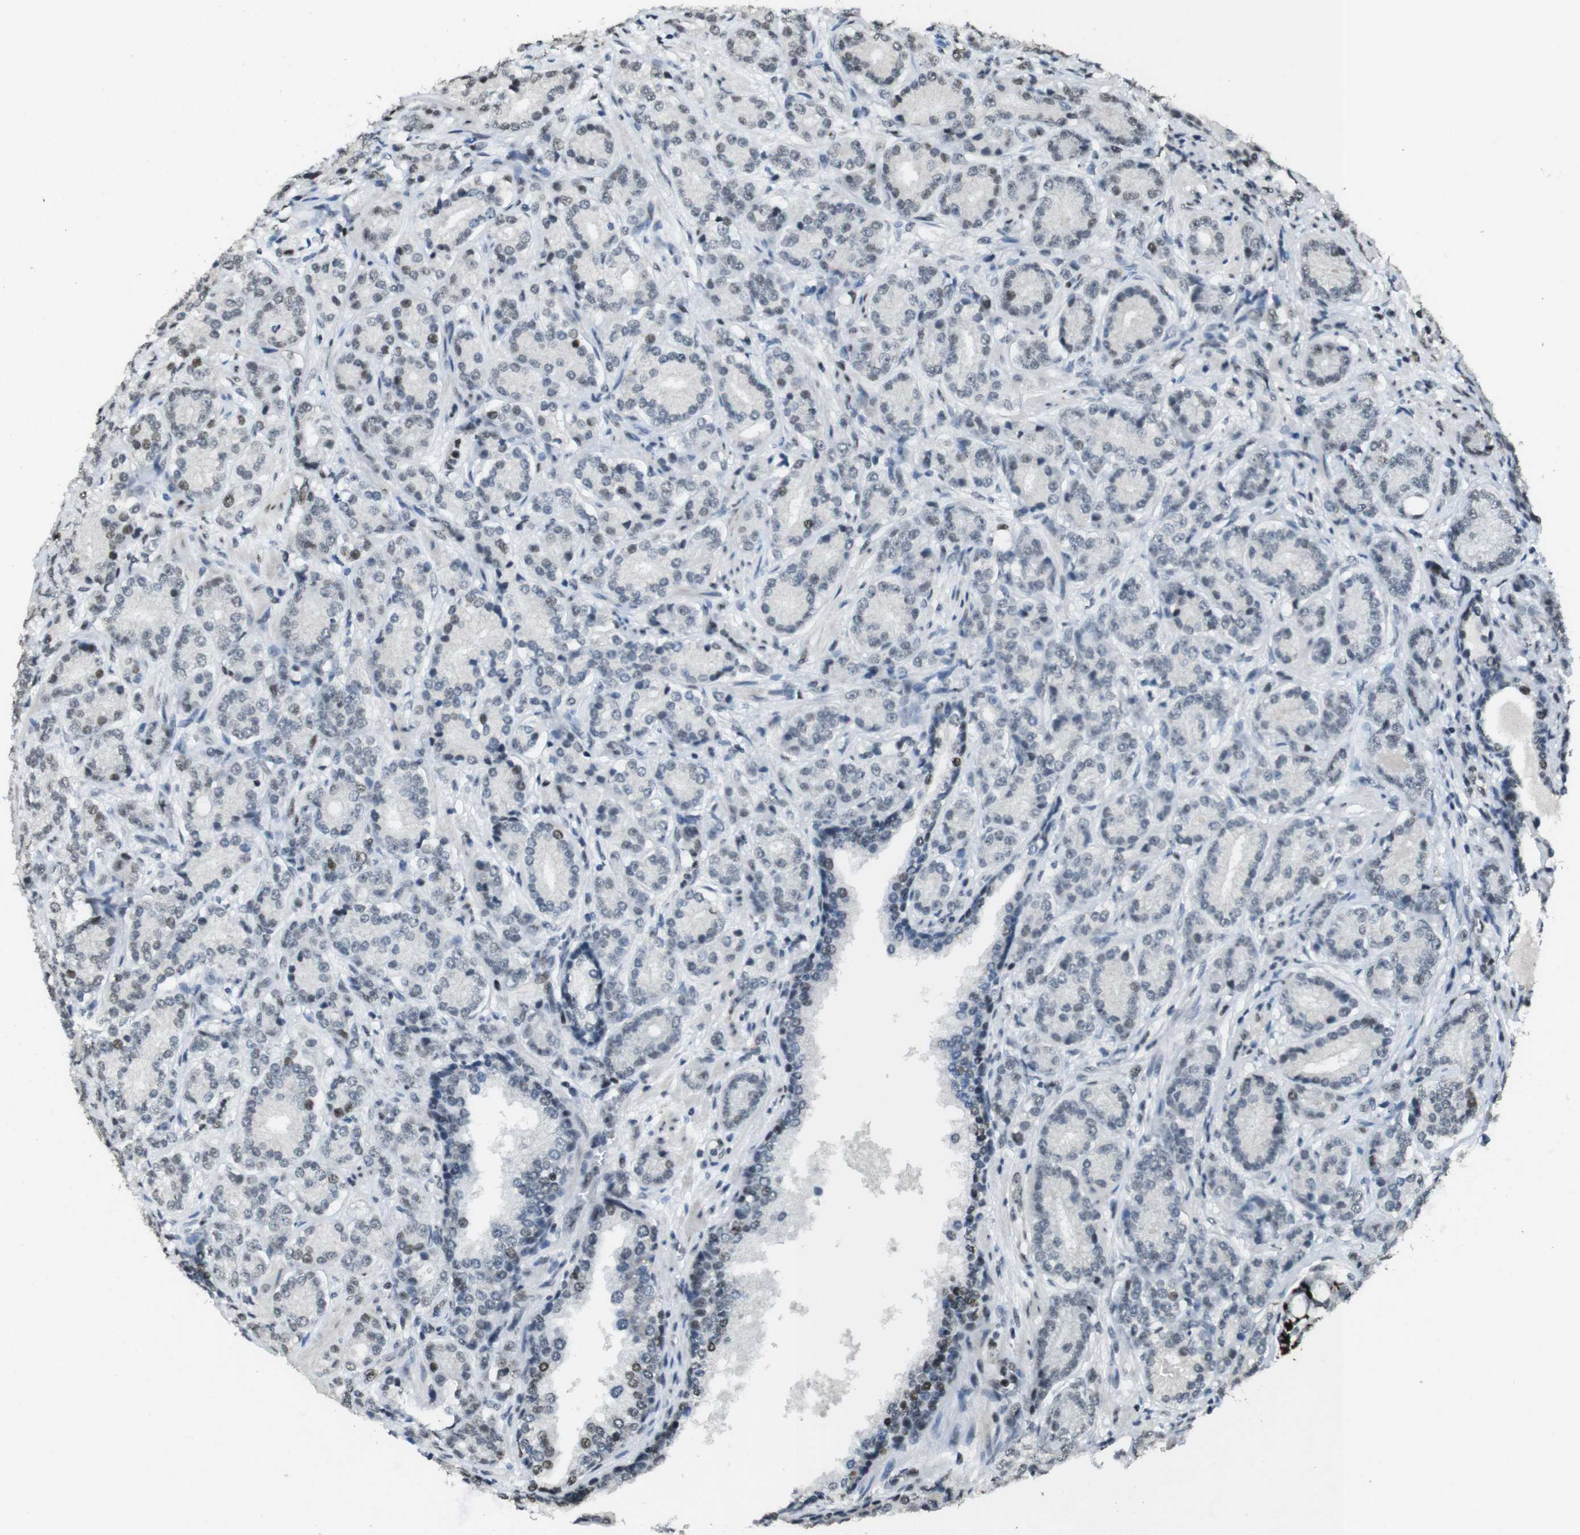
{"staining": {"intensity": "weak", "quantity": "<25%", "location": "nuclear"}, "tissue": "prostate cancer", "cell_type": "Tumor cells", "image_type": "cancer", "snomed": [{"axis": "morphology", "description": "Adenocarcinoma, High grade"}, {"axis": "topography", "description": "Prostate"}], "caption": "The photomicrograph shows no staining of tumor cells in prostate high-grade adenocarcinoma. (Immunohistochemistry, brightfield microscopy, high magnification).", "gene": "CSNK2B", "patient": {"sex": "male", "age": 61}}